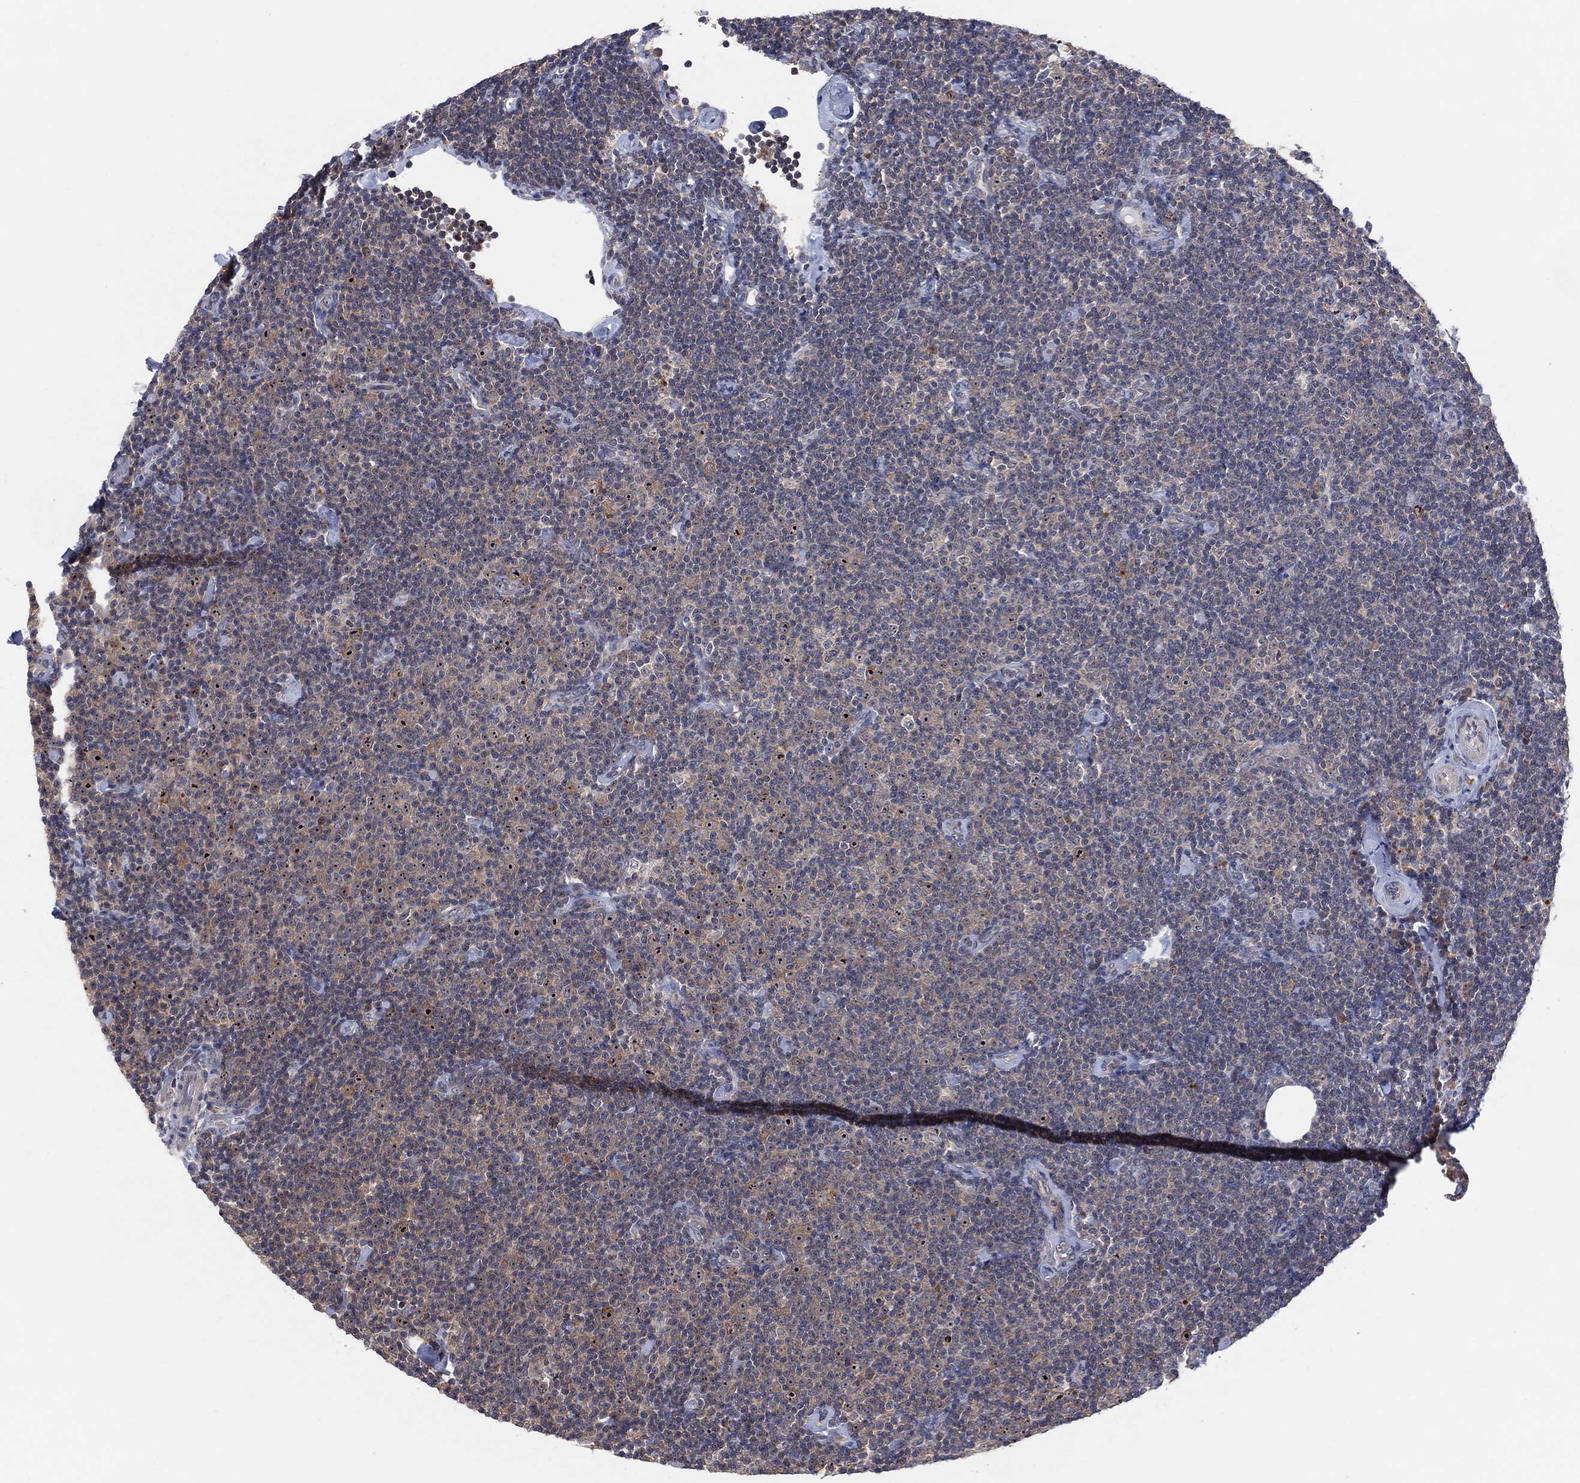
{"staining": {"intensity": "negative", "quantity": "none", "location": "none"}, "tissue": "lymphoma", "cell_type": "Tumor cells", "image_type": "cancer", "snomed": [{"axis": "morphology", "description": "Malignant lymphoma, non-Hodgkin's type, Low grade"}, {"axis": "topography", "description": "Lymph node"}], "caption": "DAB immunohistochemical staining of human low-grade malignant lymphoma, non-Hodgkin's type shows no significant positivity in tumor cells.", "gene": "FAM104A", "patient": {"sex": "male", "age": 81}}